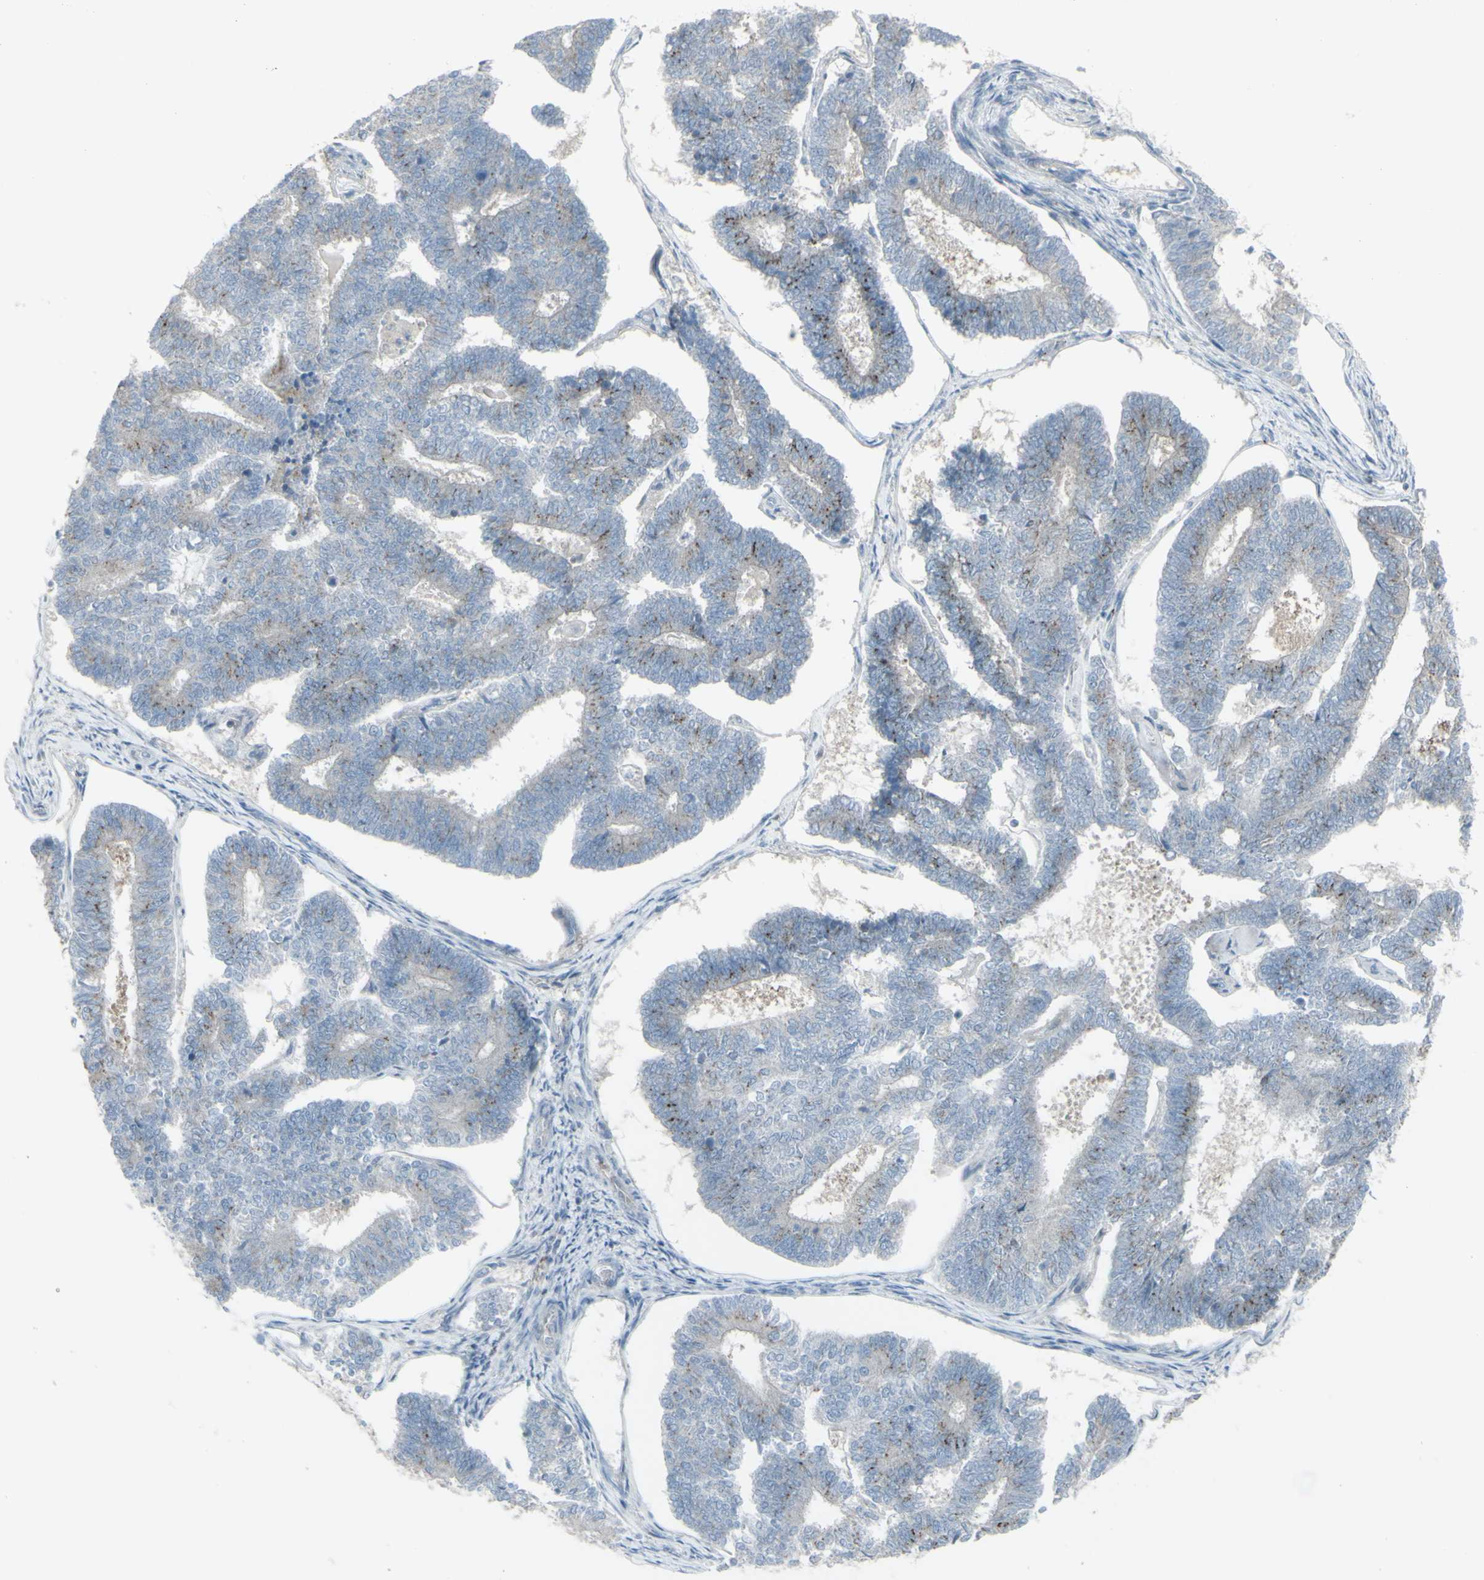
{"staining": {"intensity": "moderate", "quantity": "<25%", "location": "cytoplasmic/membranous"}, "tissue": "endometrial cancer", "cell_type": "Tumor cells", "image_type": "cancer", "snomed": [{"axis": "morphology", "description": "Adenocarcinoma, NOS"}, {"axis": "topography", "description": "Endometrium"}], "caption": "A high-resolution micrograph shows IHC staining of adenocarcinoma (endometrial), which exhibits moderate cytoplasmic/membranous positivity in approximately <25% of tumor cells.", "gene": "GALNT6", "patient": {"sex": "female", "age": 70}}